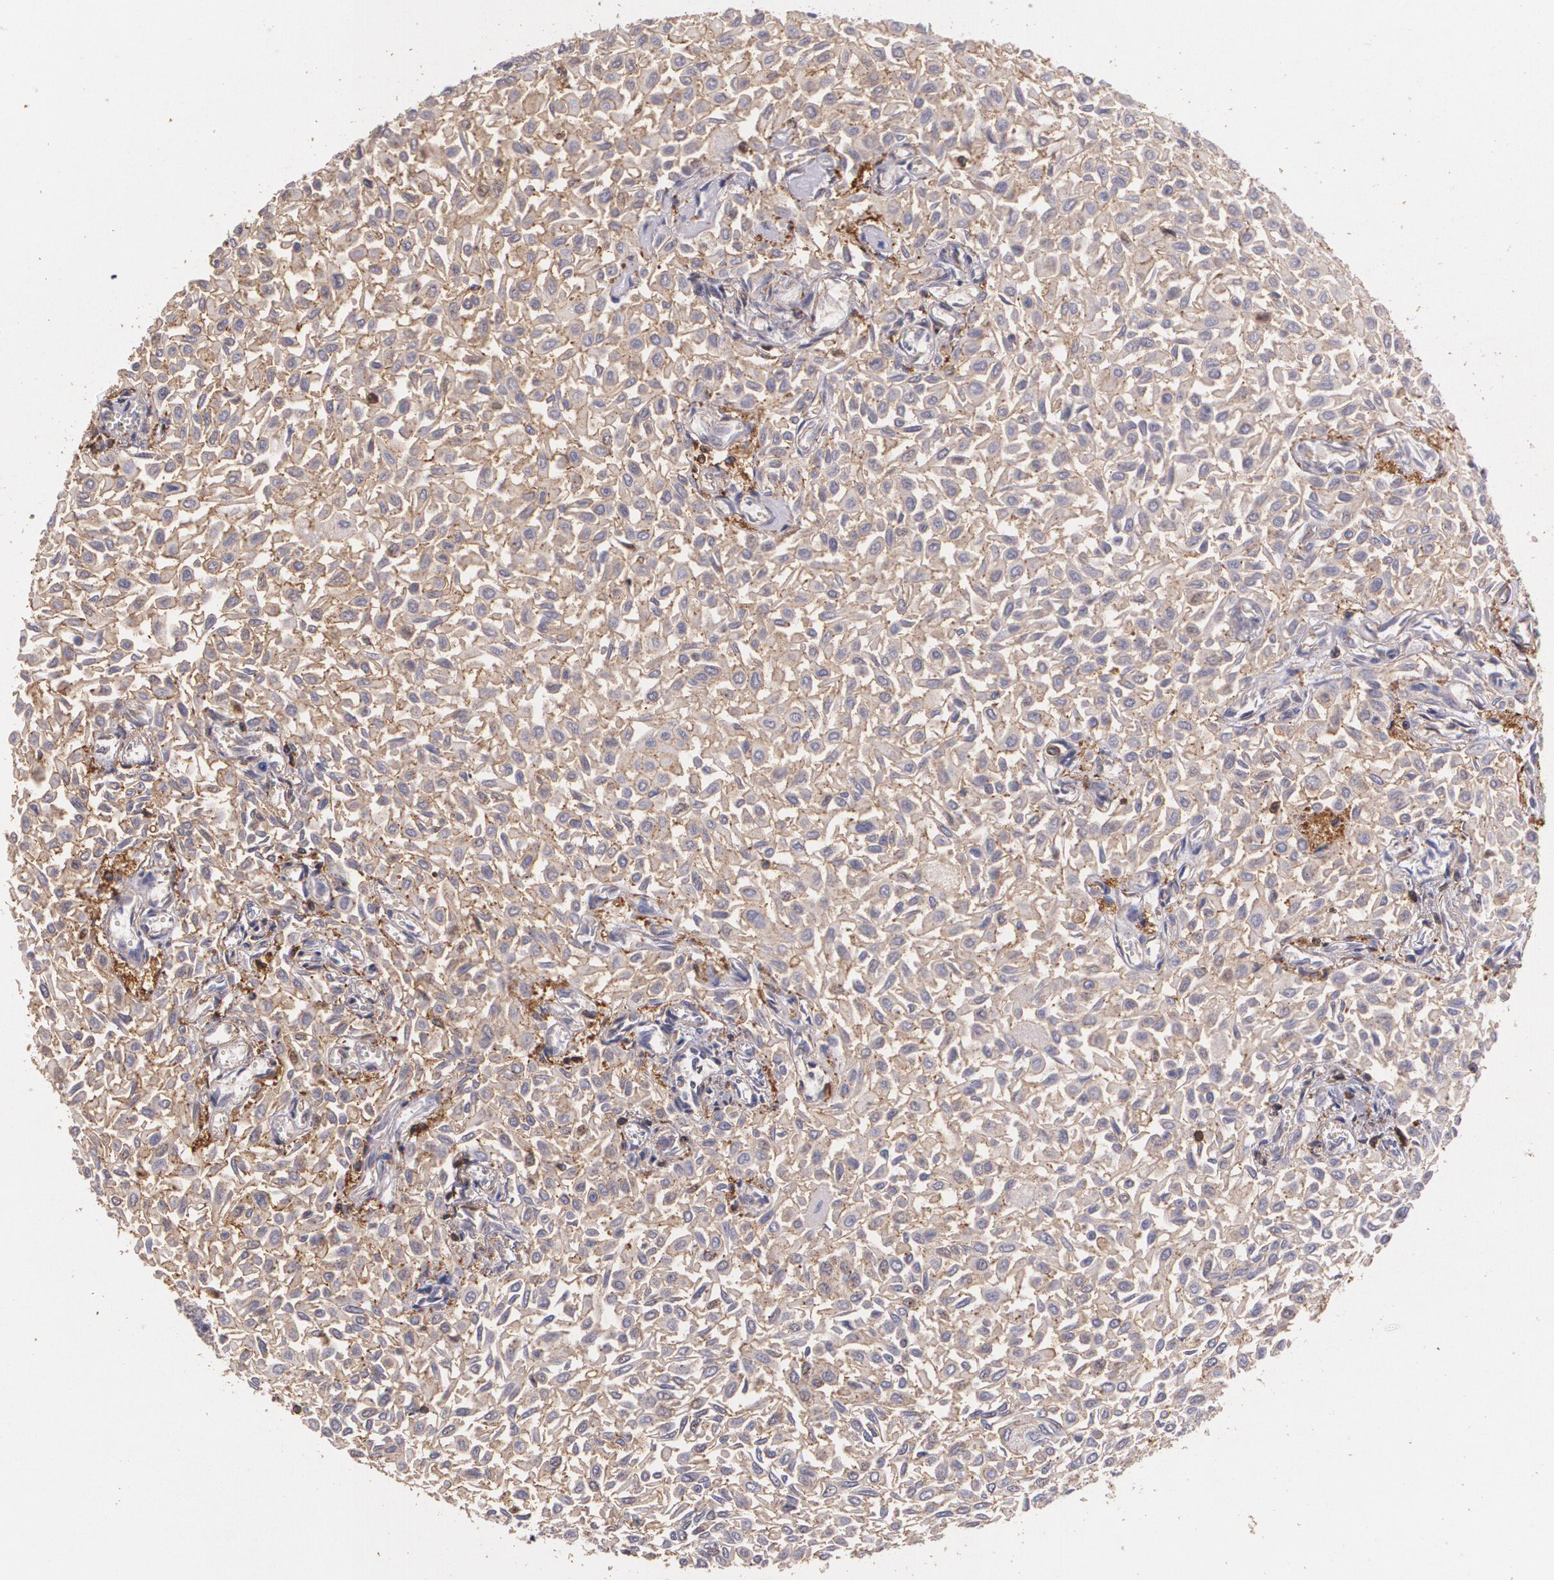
{"staining": {"intensity": "weak", "quantity": ">75%", "location": "cytoplasmic/membranous"}, "tissue": "urothelial cancer", "cell_type": "Tumor cells", "image_type": "cancer", "snomed": [{"axis": "morphology", "description": "Urothelial carcinoma, Low grade"}, {"axis": "topography", "description": "Urinary bladder"}], "caption": "This is a micrograph of IHC staining of low-grade urothelial carcinoma, which shows weak staining in the cytoplasmic/membranous of tumor cells.", "gene": "TGFBR1", "patient": {"sex": "male", "age": 64}}